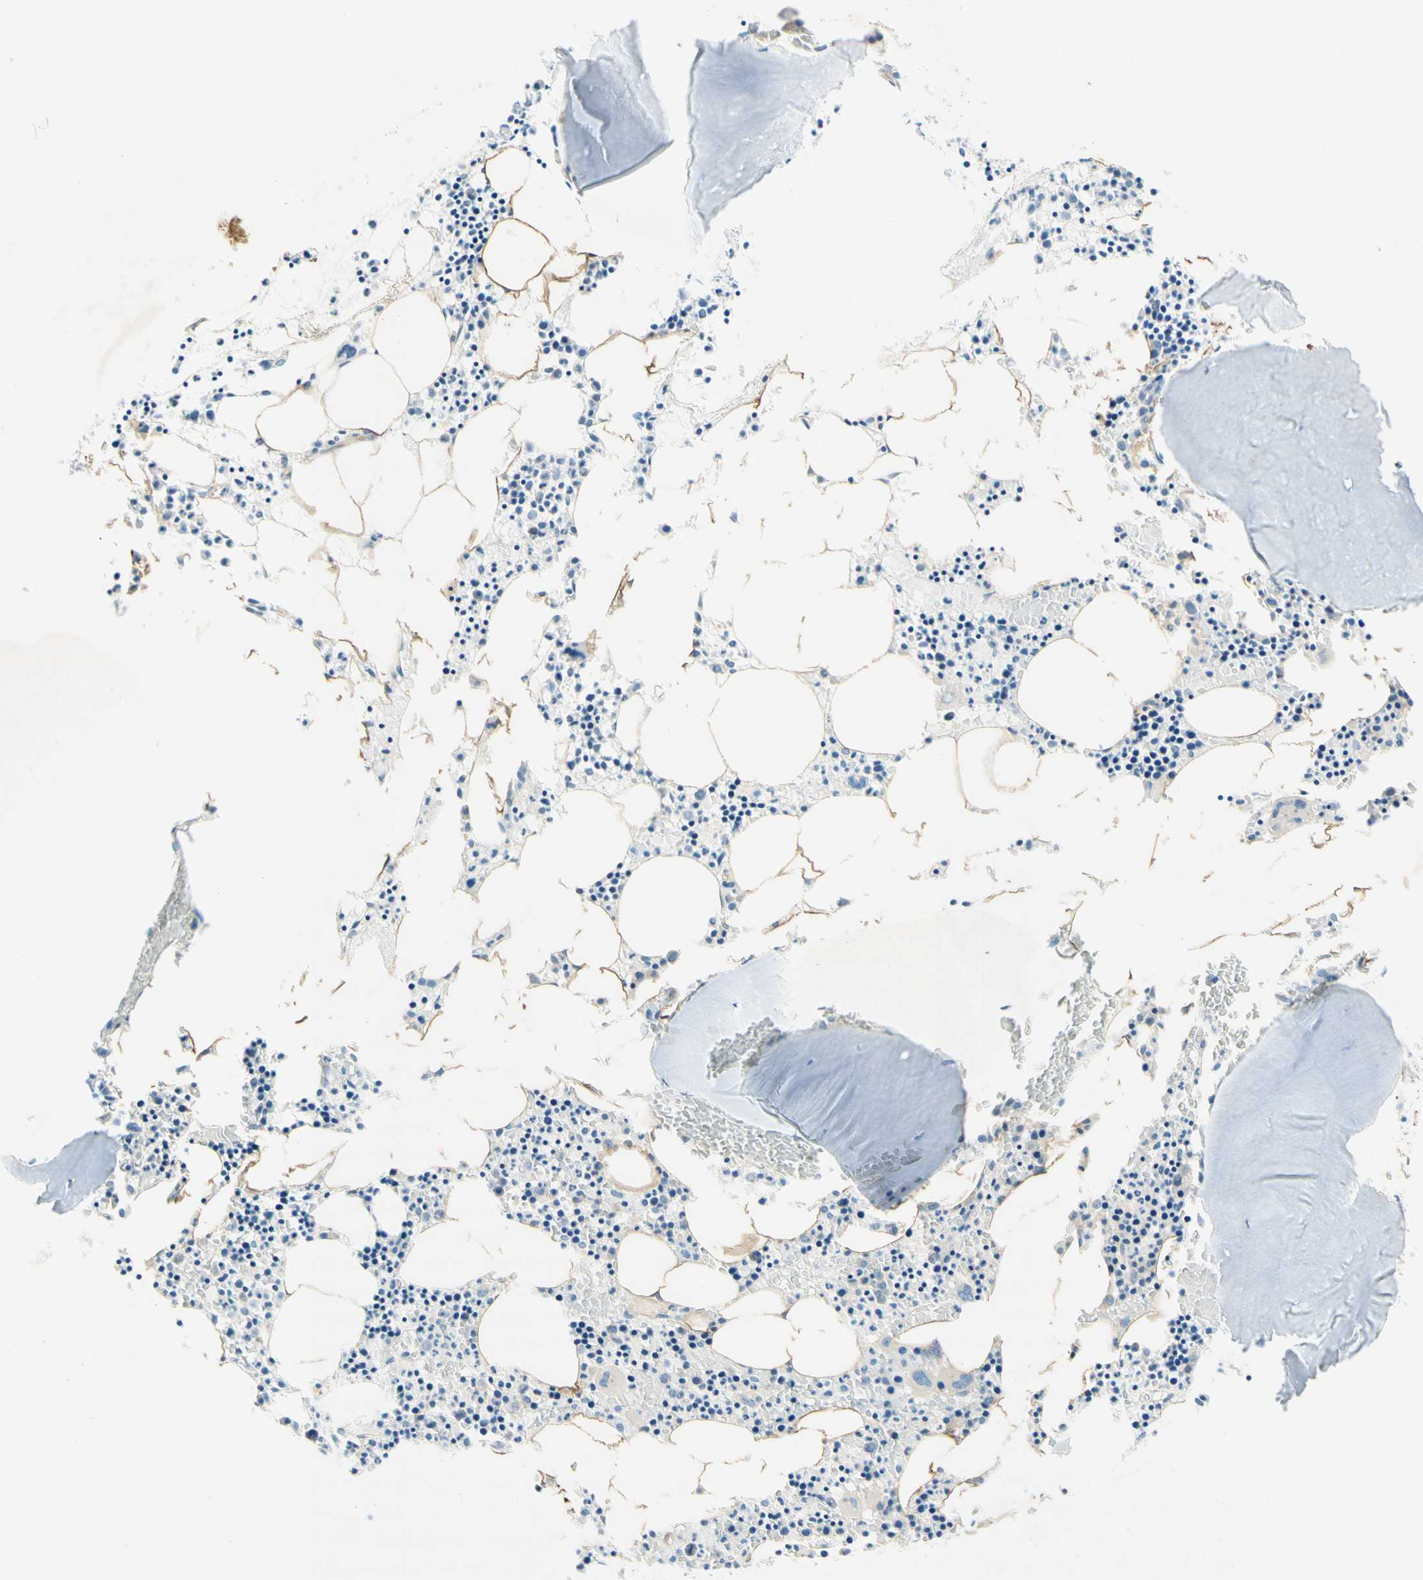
{"staining": {"intensity": "negative", "quantity": "none", "location": "none"}, "tissue": "bone marrow", "cell_type": "Hematopoietic cells", "image_type": "normal", "snomed": [{"axis": "morphology", "description": "Normal tissue, NOS"}, {"axis": "morphology", "description": "Inflammation, NOS"}, {"axis": "topography", "description": "Bone marrow"}], "caption": "Immunohistochemical staining of benign human bone marrow shows no significant staining in hematopoietic cells.", "gene": "DYNC1H1", "patient": {"sex": "male", "age": 14}}